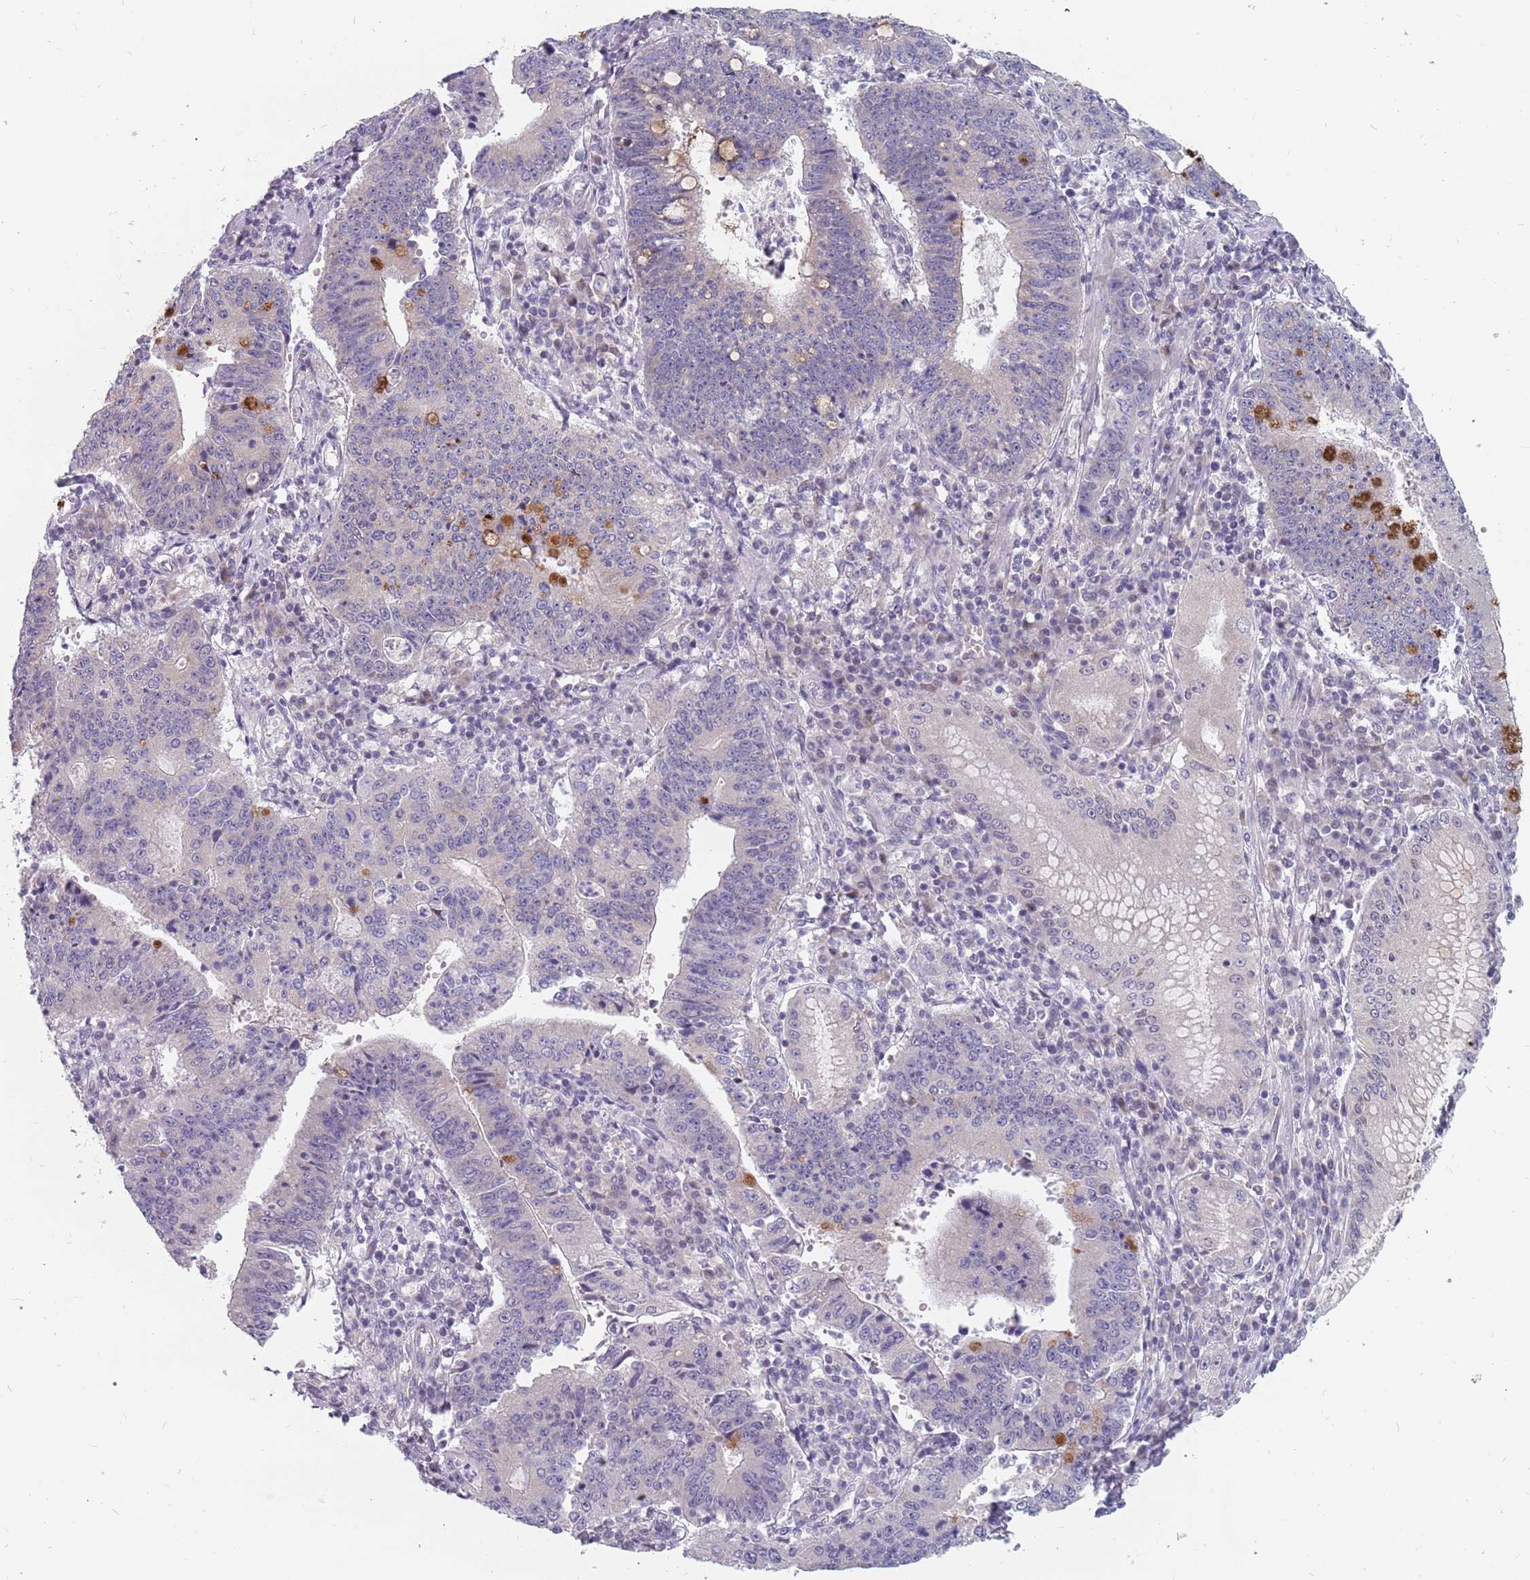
{"staining": {"intensity": "negative", "quantity": "none", "location": "none"}, "tissue": "stomach cancer", "cell_type": "Tumor cells", "image_type": "cancer", "snomed": [{"axis": "morphology", "description": "Adenocarcinoma, NOS"}, {"axis": "topography", "description": "Stomach"}], "caption": "This photomicrograph is of stomach cancer (adenocarcinoma) stained with immunohistochemistry to label a protein in brown with the nuclei are counter-stained blue. There is no staining in tumor cells.", "gene": "CMTR2", "patient": {"sex": "male", "age": 59}}